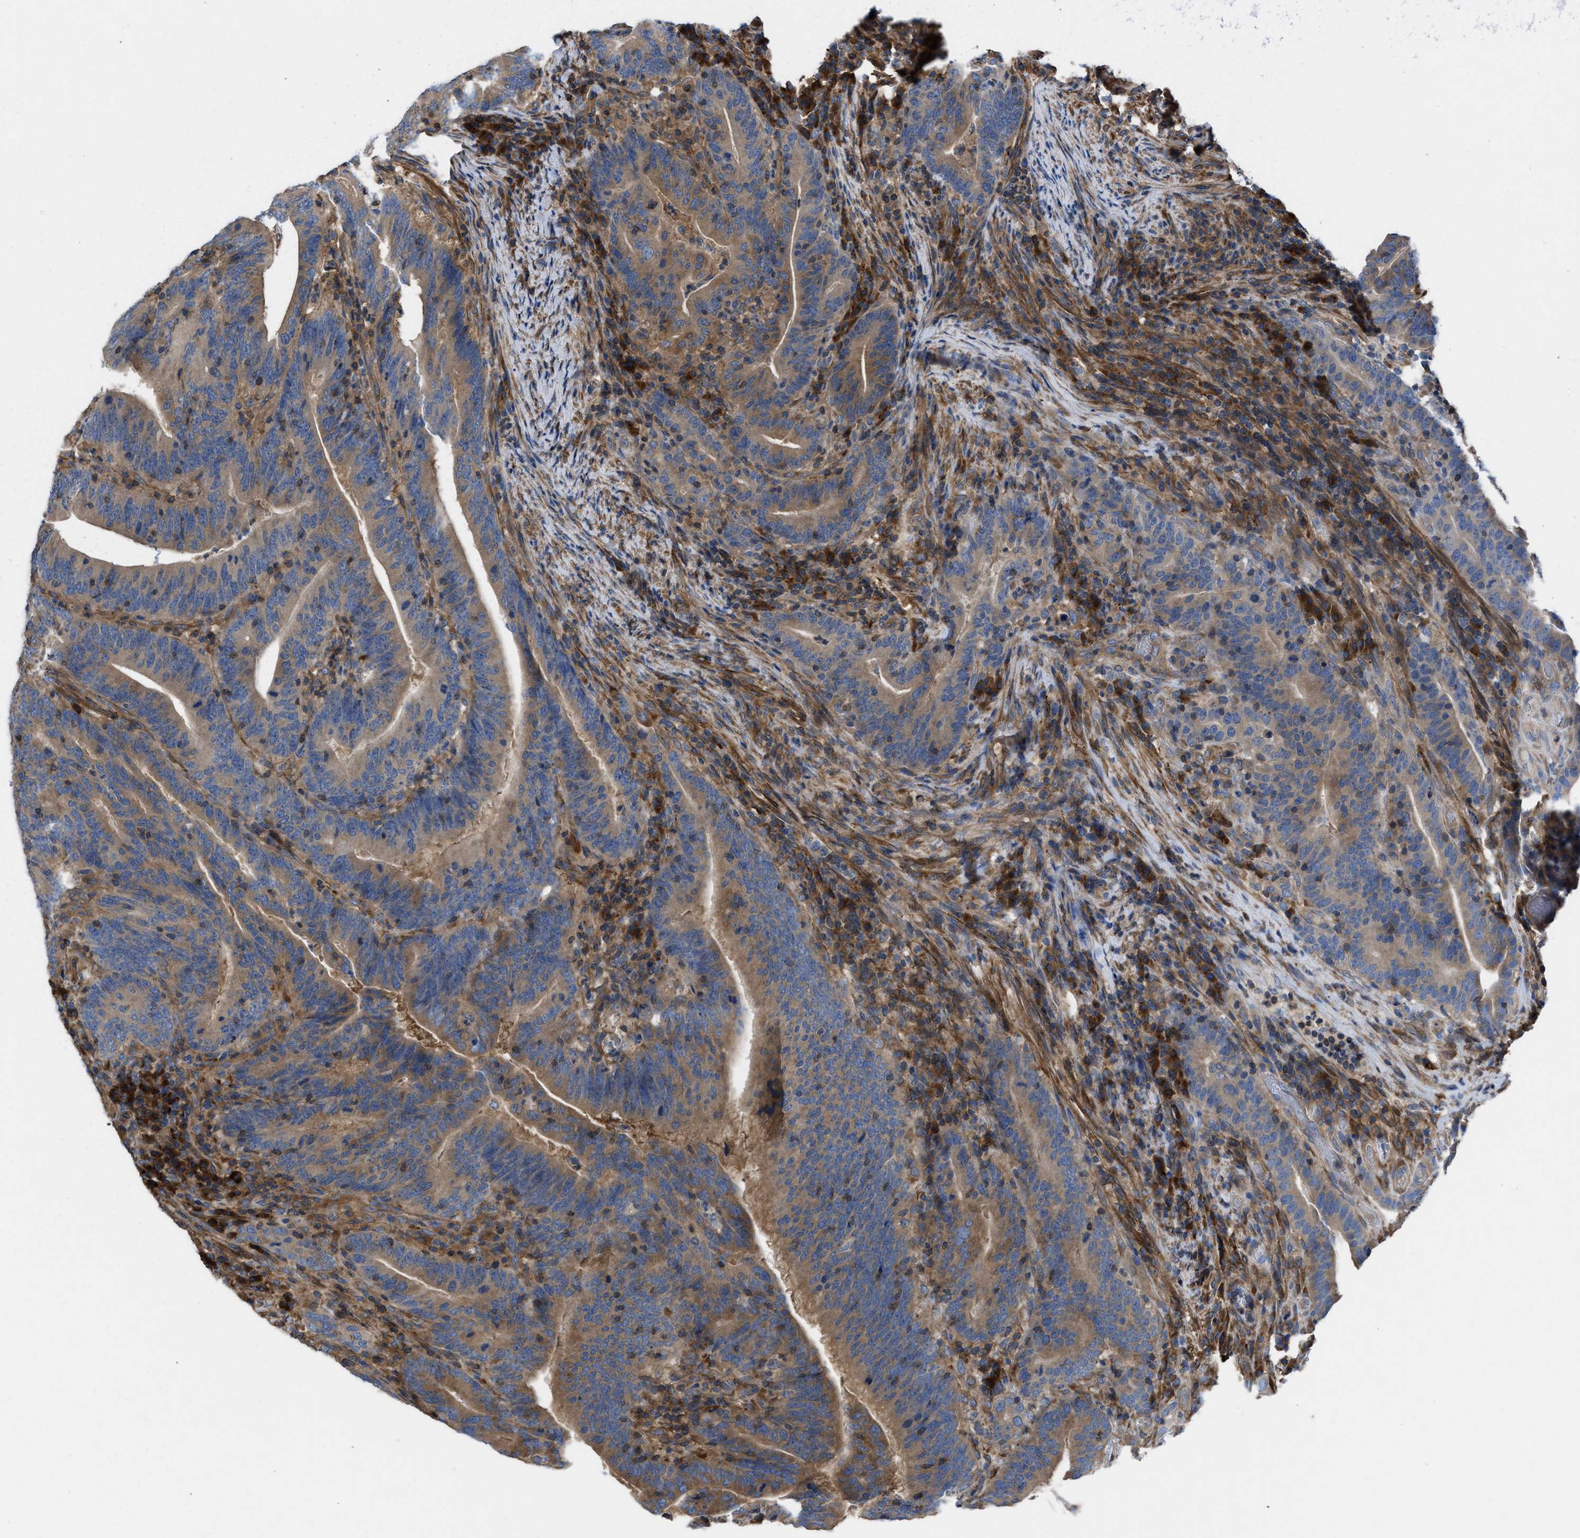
{"staining": {"intensity": "moderate", "quantity": ">75%", "location": "cytoplasmic/membranous"}, "tissue": "colorectal cancer", "cell_type": "Tumor cells", "image_type": "cancer", "snomed": [{"axis": "morphology", "description": "Adenocarcinoma, NOS"}, {"axis": "topography", "description": "Colon"}], "caption": "About >75% of tumor cells in colorectal adenocarcinoma demonstrate moderate cytoplasmic/membranous protein positivity as visualized by brown immunohistochemical staining.", "gene": "CHKB", "patient": {"sex": "female", "age": 66}}